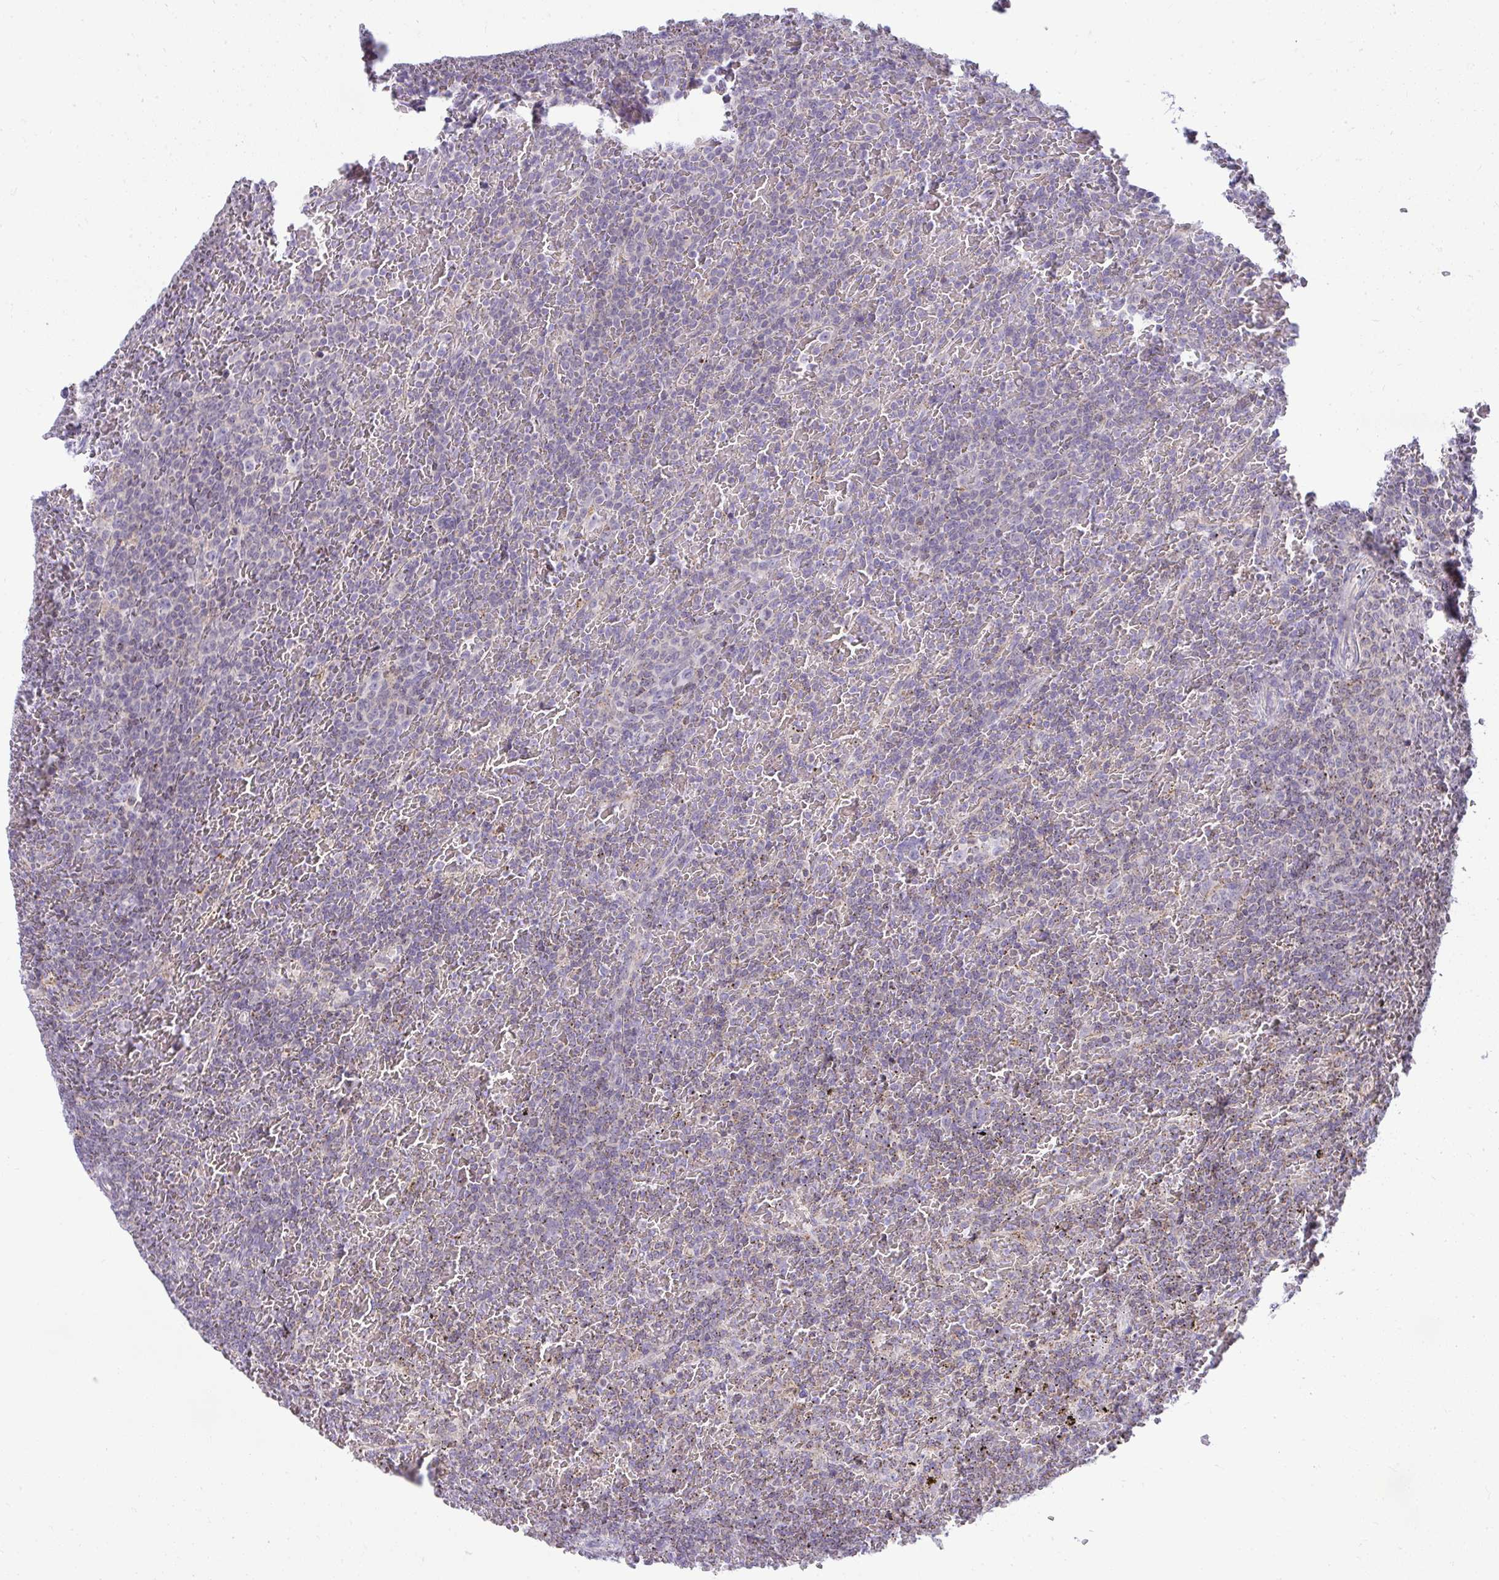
{"staining": {"intensity": "weak", "quantity": "25%-75%", "location": "cytoplasmic/membranous"}, "tissue": "lymphoma", "cell_type": "Tumor cells", "image_type": "cancer", "snomed": [{"axis": "morphology", "description": "Malignant lymphoma, non-Hodgkin's type, Low grade"}, {"axis": "topography", "description": "Spleen"}], "caption": "Immunohistochemistry photomicrograph of human malignant lymphoma, non-Hodgkin's type (low-grade) stained for a protein (brown), which demonstrates low levels of weak cytoplasmic/membranous expression in about 25%-75% of tumor cells.", "gene": "VPS4B", "patient": {"sex": "female", "age": 77}}